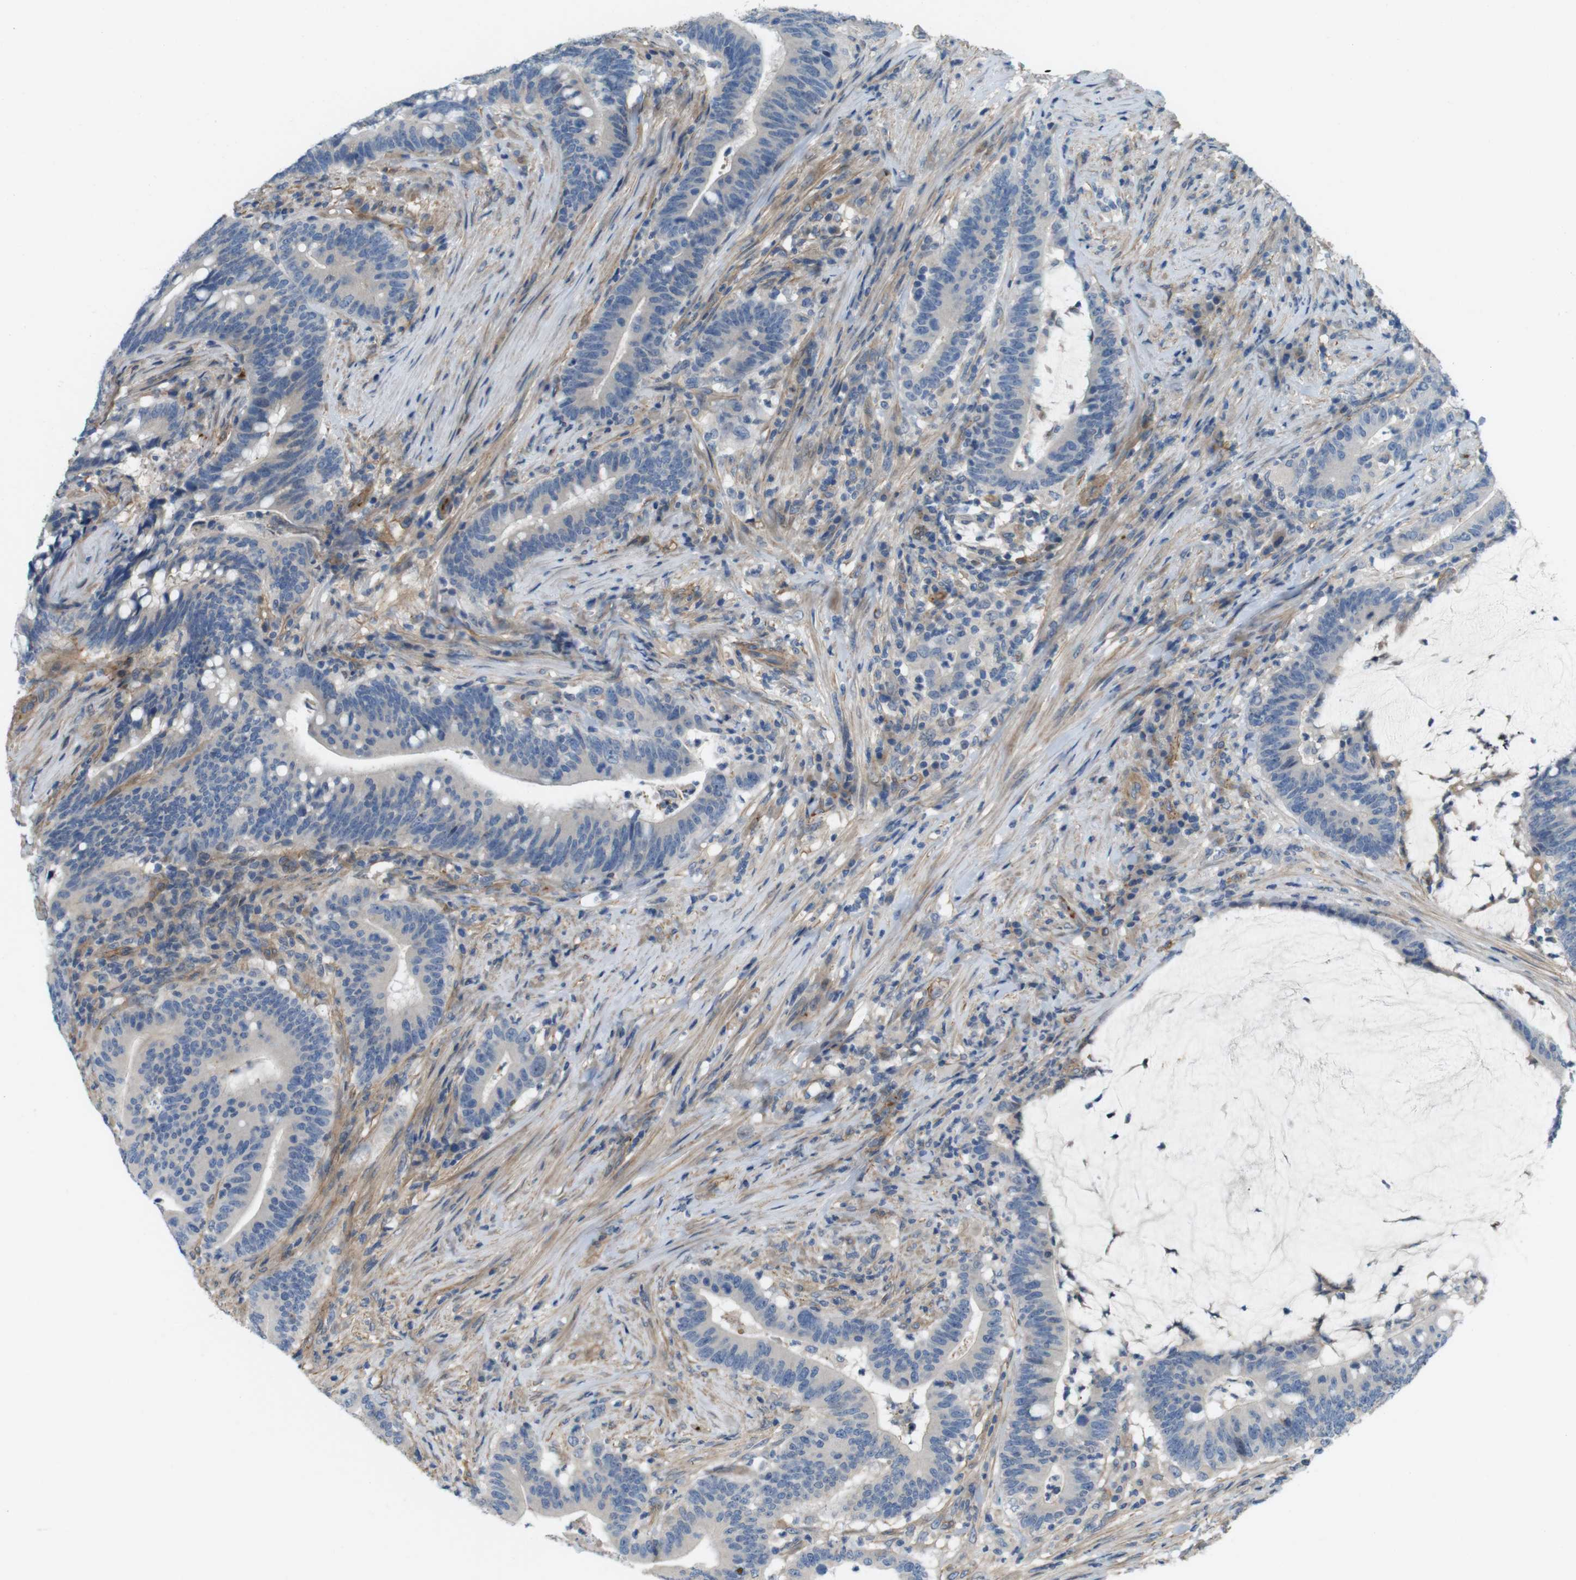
{"staining": {"intensity": "negative", "quantity": "none", "location": "none"}, "tissue": "colorectal cancer", "cell_type": "Tumor cells", "image_type": "cancer", "snomed": [{"axis": "morphology", "description": "Normal tissue, NOS"}, {"axis": "morphology", "description": "Adenocarcinoma, NOS"}, {"axis": "topography", "description": "Colon"}], "caption": "An immunohistochemistry (IHC) photomicrograph of colorectal cancer is shown. There is no staining in tumor cells of colorectal cancer.", "gene": "BVES", "patient": {"sex": "female", "age": 66}}